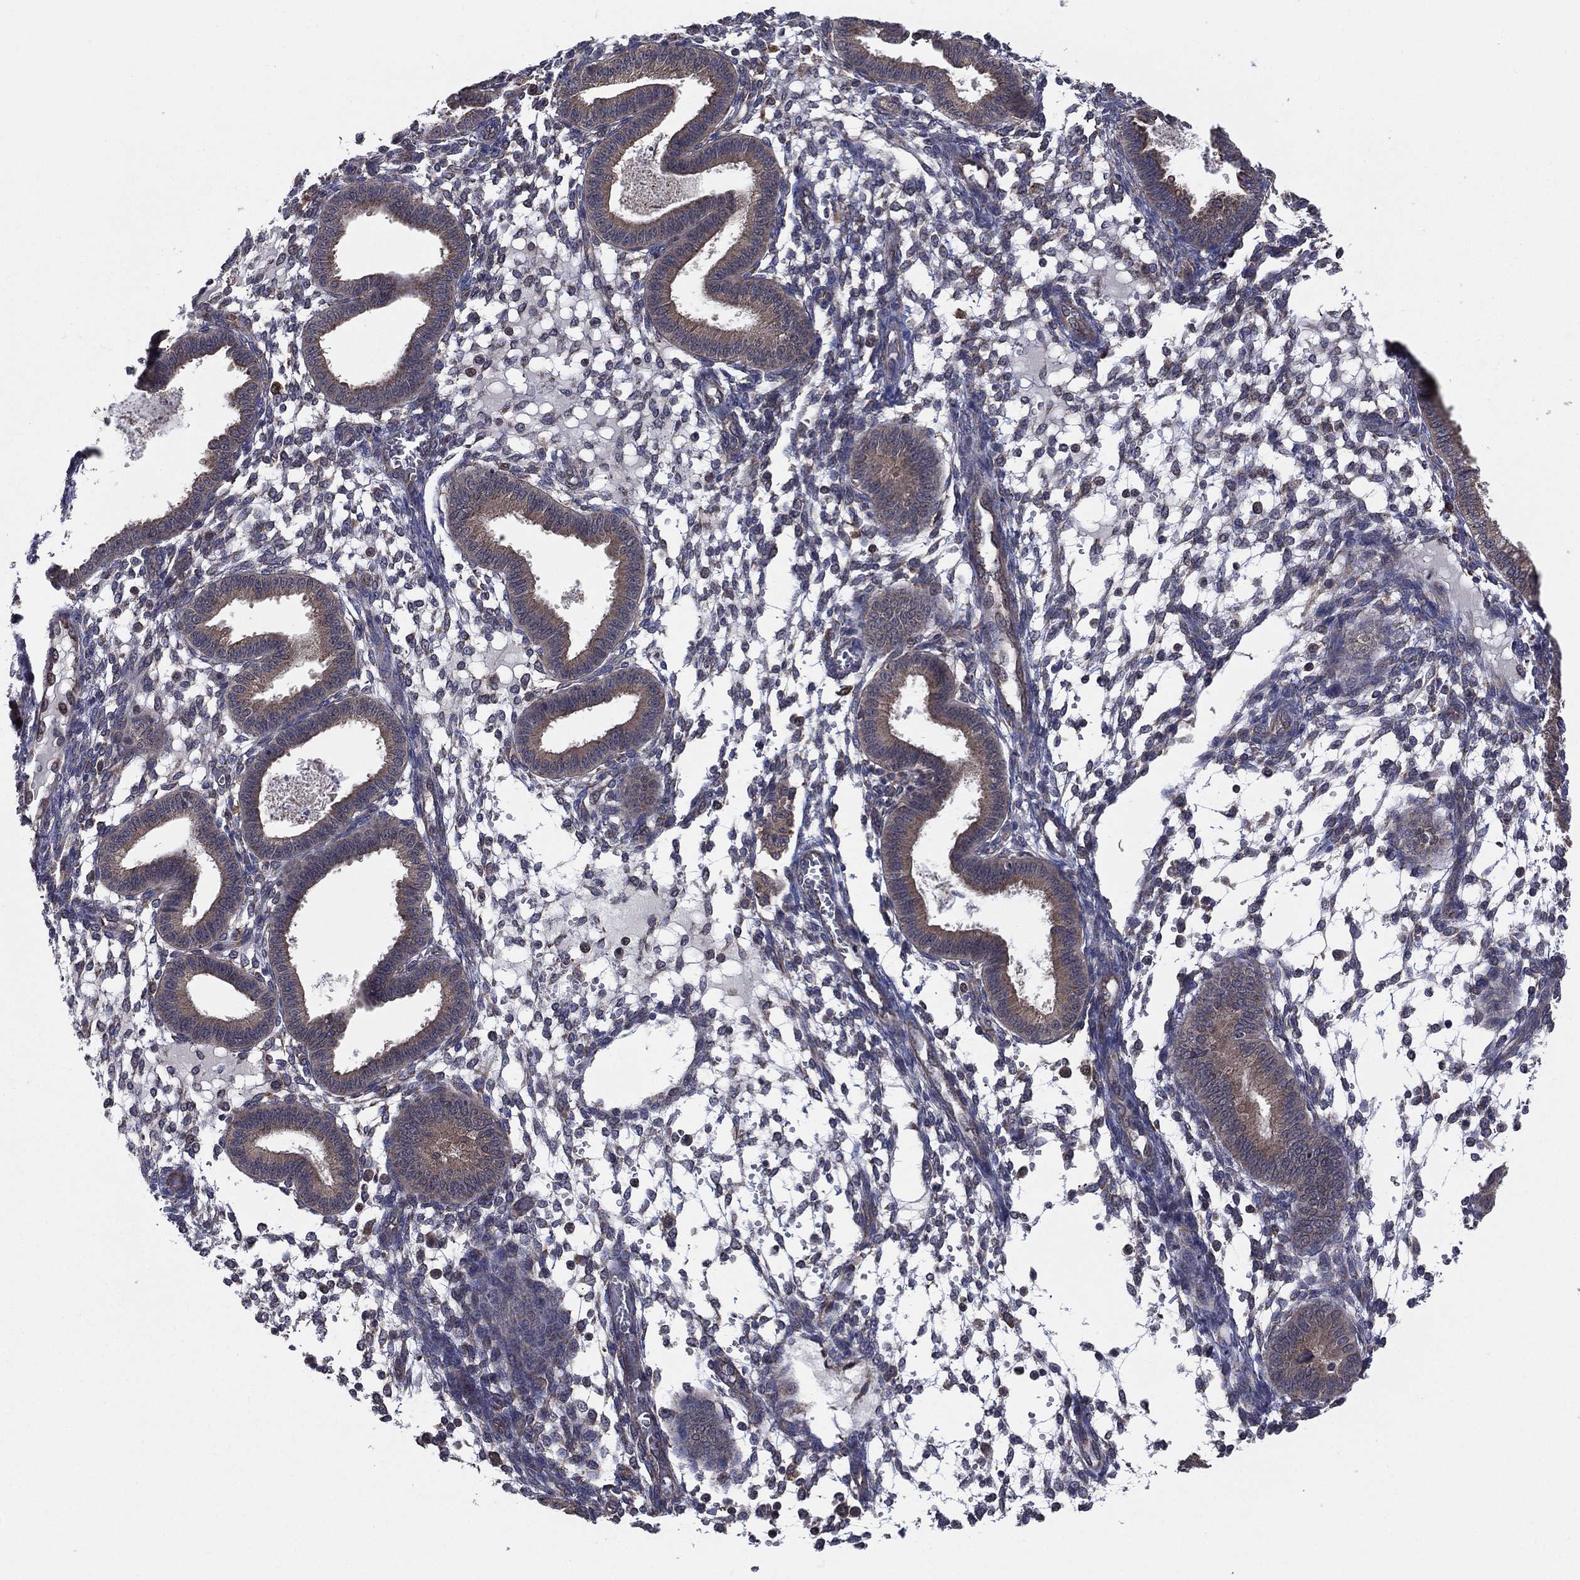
{"staining": {"intensity": "negative", "quantity": "none", "location": "none"}, "tissue": "endometrium", "cell_type": "Cells in endometrial stroma", "image_type": "normal", "snomed": [{"axis": "morphology", "description": "Normal tissue, NOS"}, {"axis": "topography", "description": "Endometrium"}], "caption": "Immunohistochemistry (IHC) of benign endometrium shows no staining in cells in endometrial stroma. (DAB (3,3'-diaminobenzidine) immunohistochemistry visualized using brightfield microscopy, high magnification).", "gene": "C2orf76", "patient": {"sex": "female", "age": 43}}